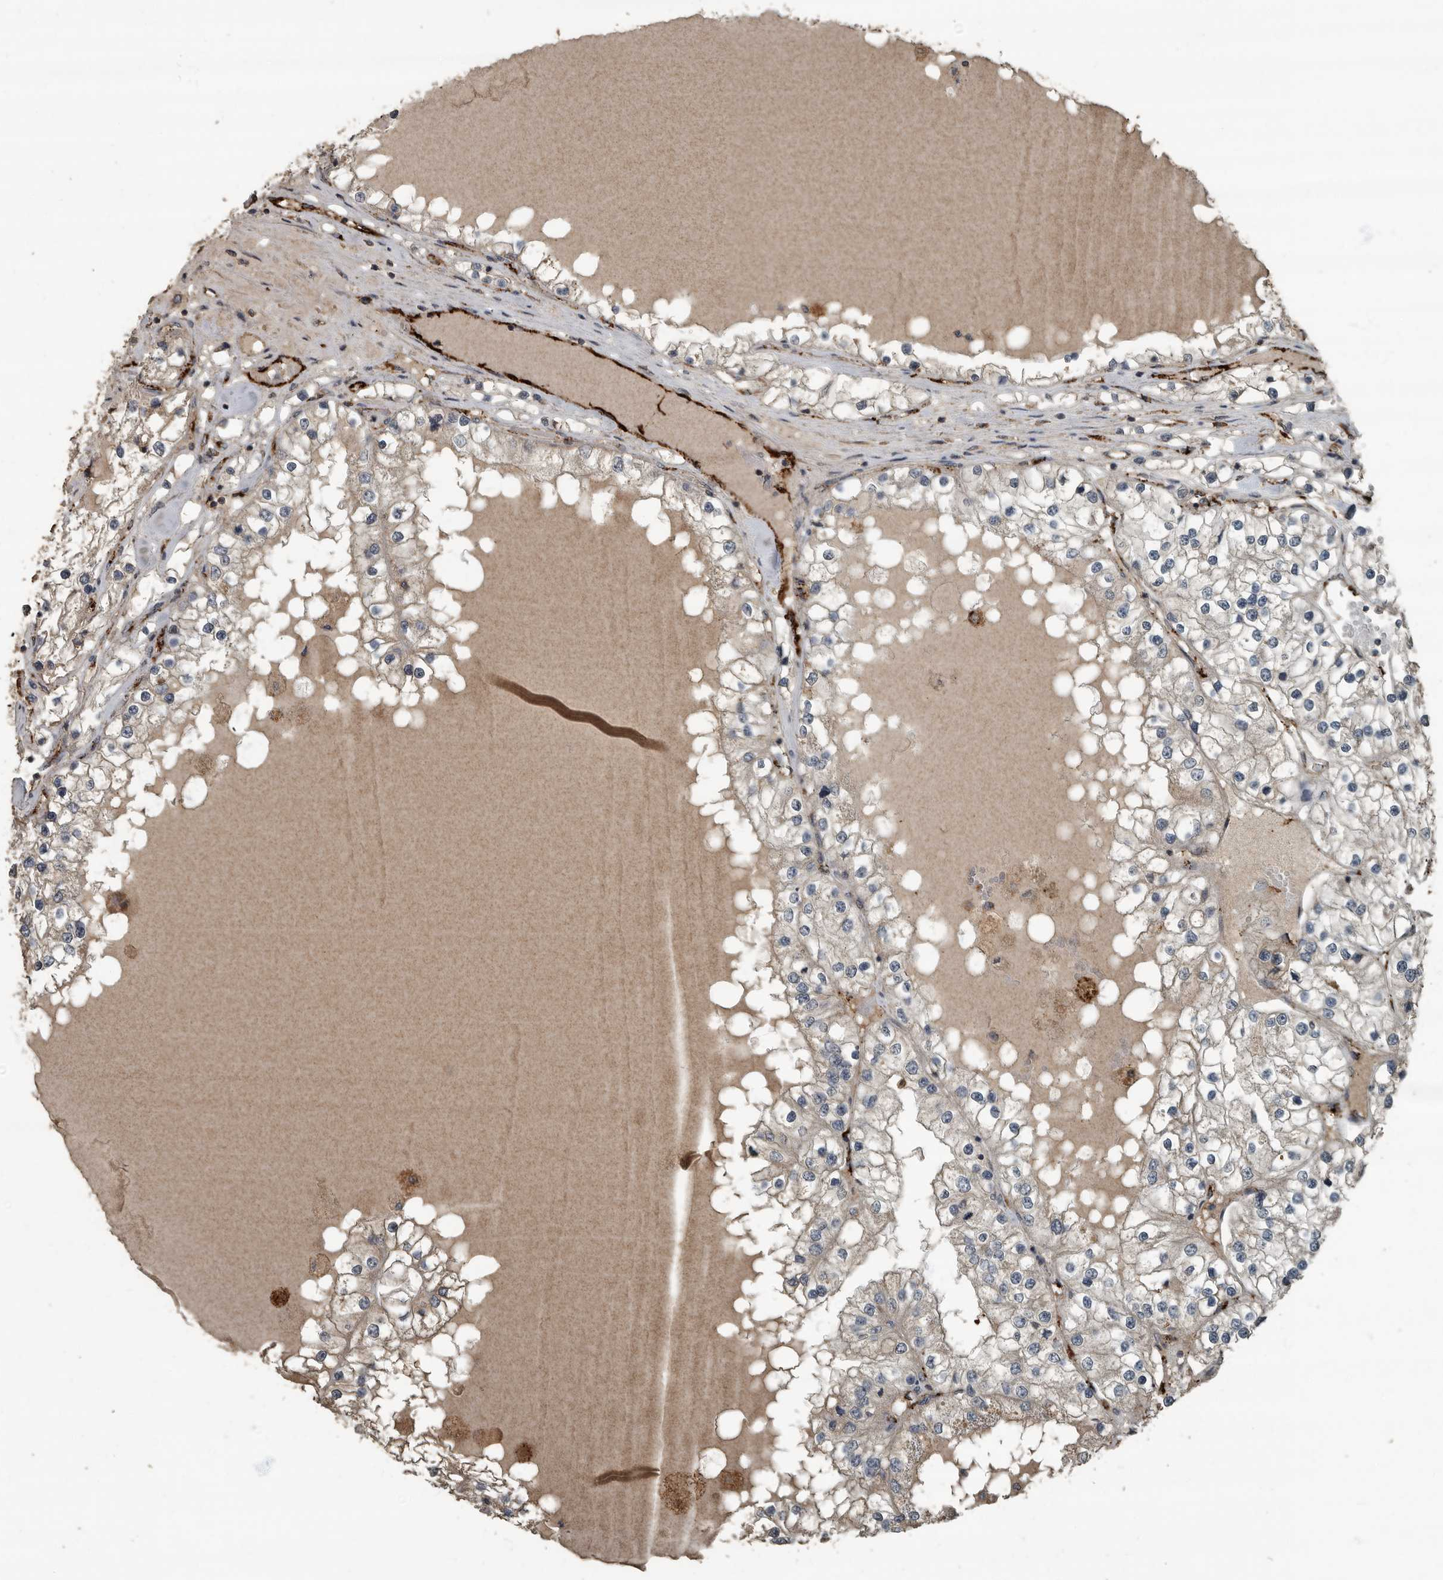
{"staining": {"intensity": "negative", "quantity": "none", "location": "none"}, "tissue": "renal cancer", "cell_type": "Tumor cells", "image_type": "cancer", "snomed": [{"axis": "morphology", "description": "Adenocarcinoma, NOS"}, {"axis": "topography", "description": "Kidney"}], "caption": "An image of human adenocarcinoma (renal) is negative for staining in tumor cells.", "gene": "IL15RA", "patient": {"sex": "male", "age": 68}}